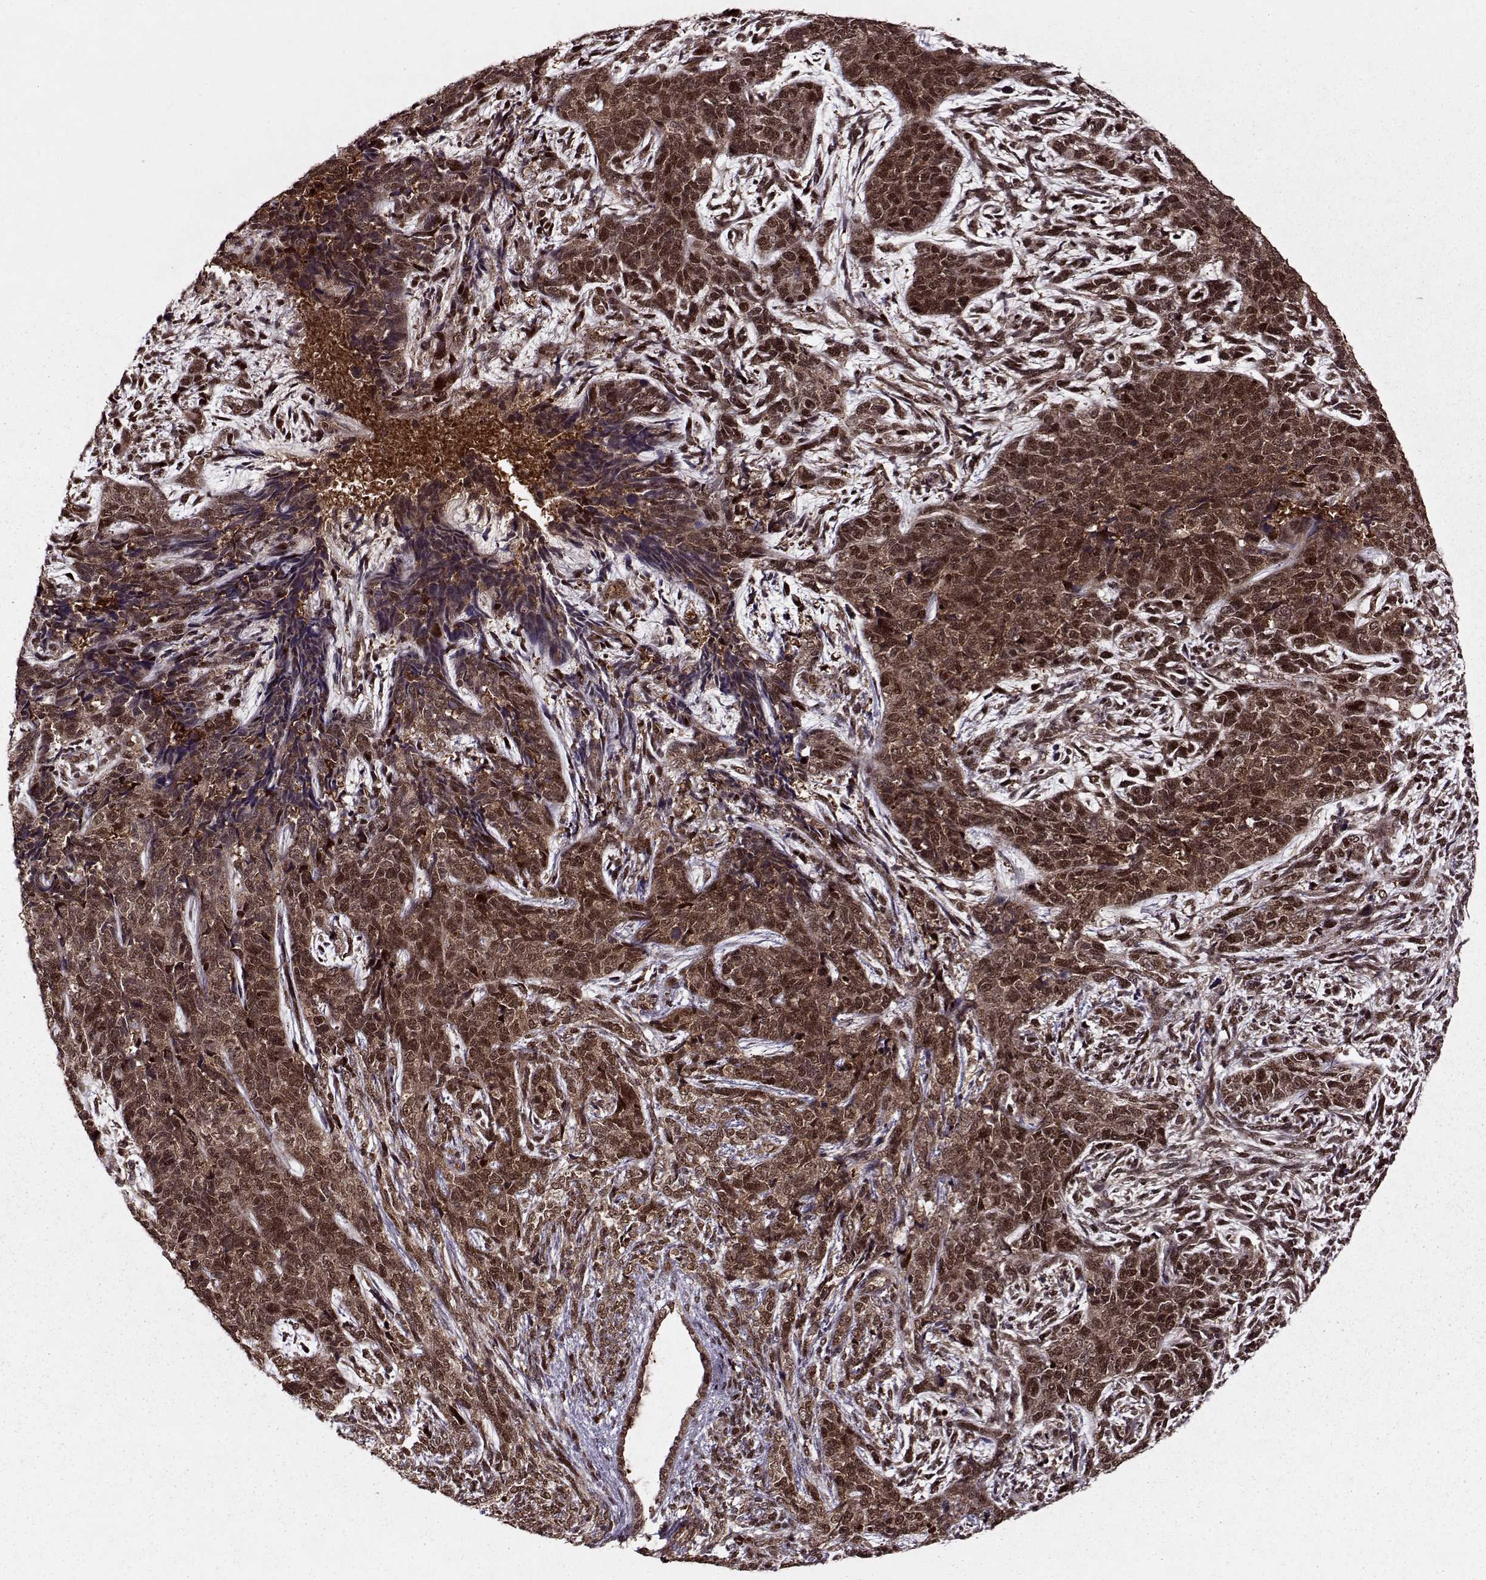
{"staining": {"intensity": "strong", "quantity": ">75%", "location": "cytoplasmic/membranous,nuclear"}, "tissue": "cervical cancer", "cell_type": "Tumor cells", "image_type": "cancer", "snomed": [{"axis": "morphology", "description": "Squamous cell carcinoma, NOS"}, {"axis": "topography", "description": "Cervix"}], "caption": "Human cervical cancer (squamous cell carcinoma) stained with a brown dye exhibits strong cytoplasmic/membranous and nuclear positive expression in about >75% of tumor cells.", "gene": "PSMA7", "patient": {"sex": "female", "age": 63}}